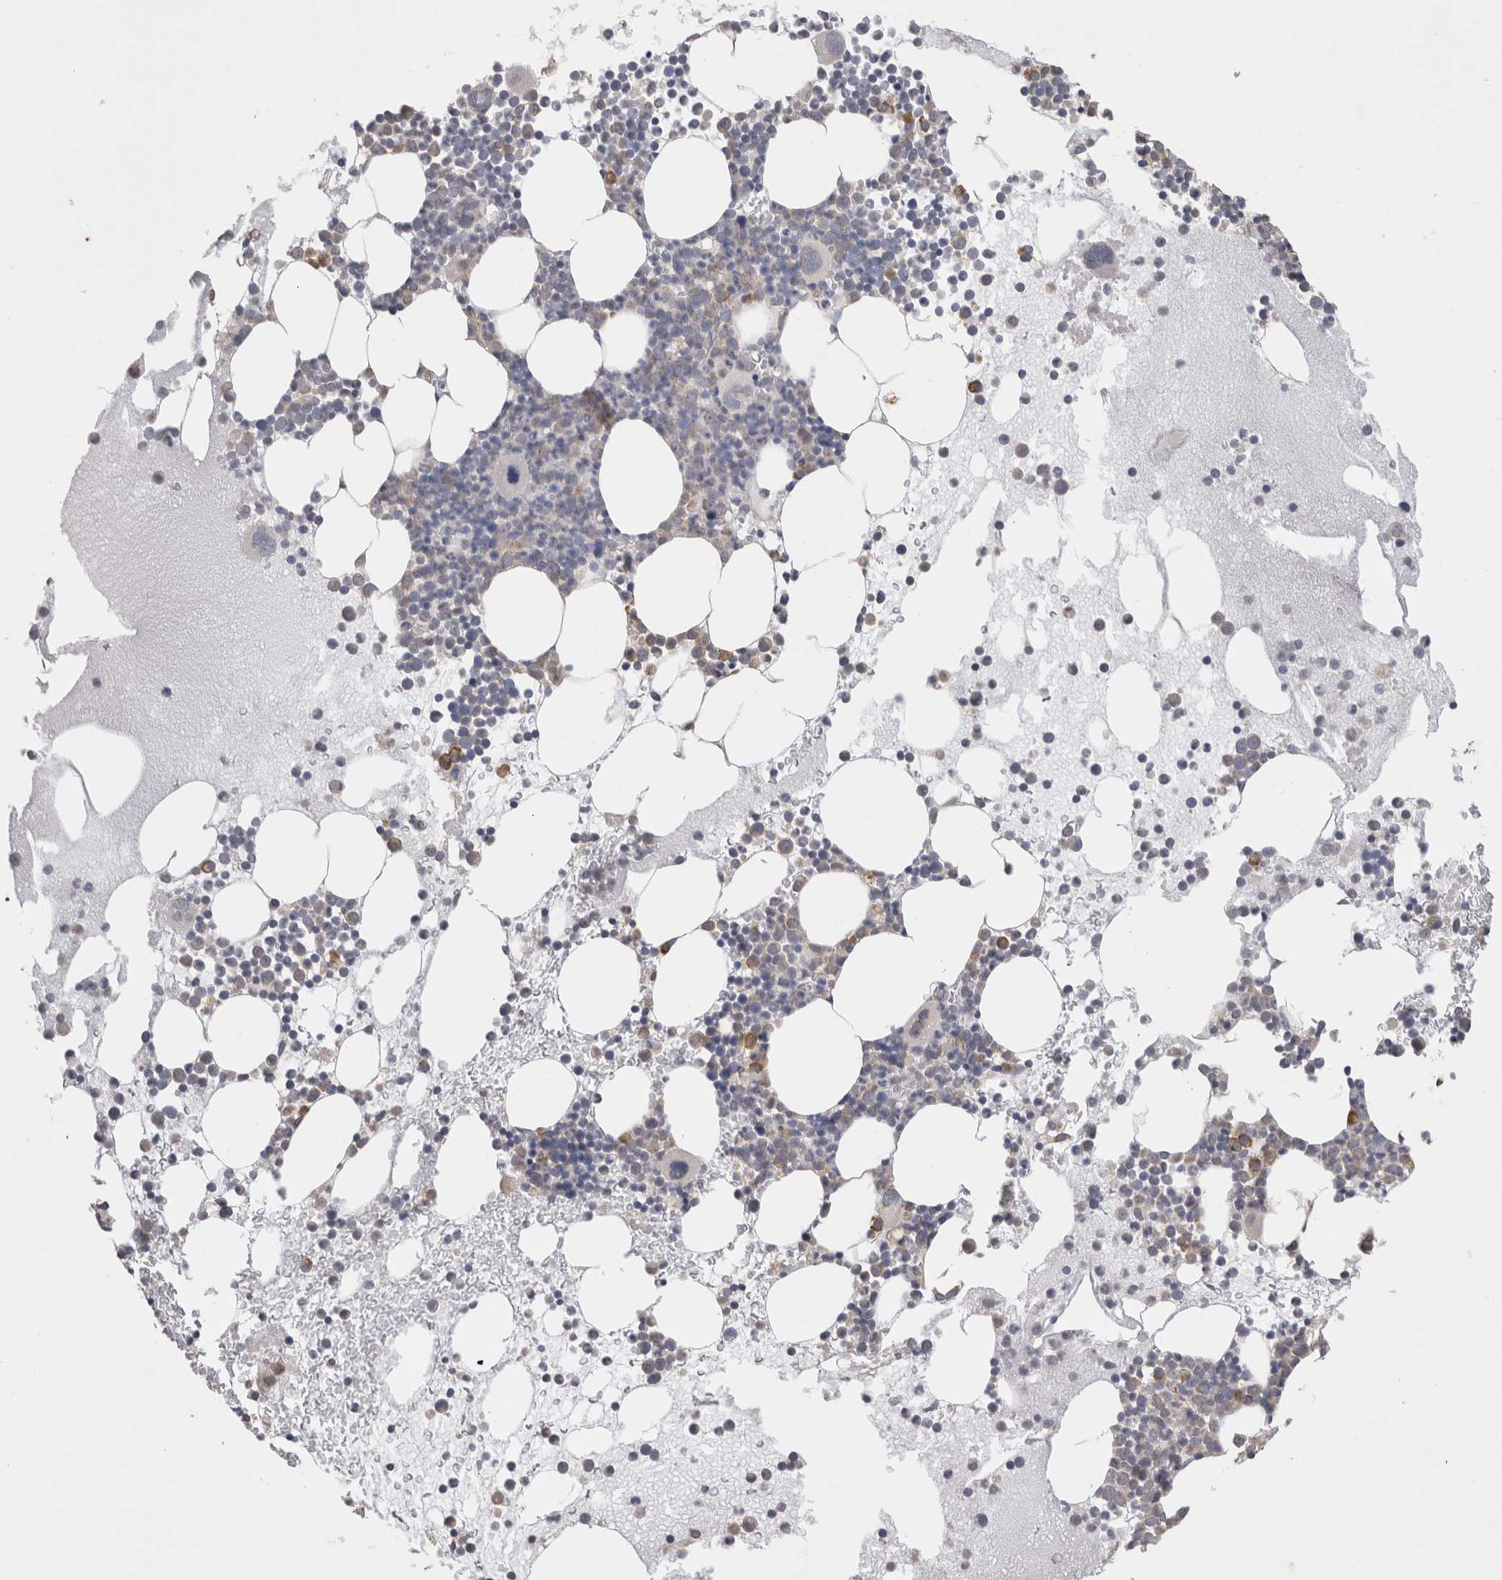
{"staining": {"intensity": "moderate", "quantity": "25%-75%", "location": "cytoplasmic/membranous"}, "tissue": "bone marrow", "cell_type": "Hematopoietic cells", "image_type": "normal", "snomed": [{"axis": "morphology", "description": "Normal tissue, NOS"}, {"axis": "morphology", "description": "Inflammation, NOS"}, {"axis": "topography", "description": "Bone marrow"}], "caption": "Immunohistochemistry (IHC) (DAB) staining of unremarkable bone marrow displays moderate cytoplasmic/membranous protein positivity in approximately 25%-75% of hematopoietic cells.", "gene": "NOMO1", "patient": {"sex": "female", "age": 45}}